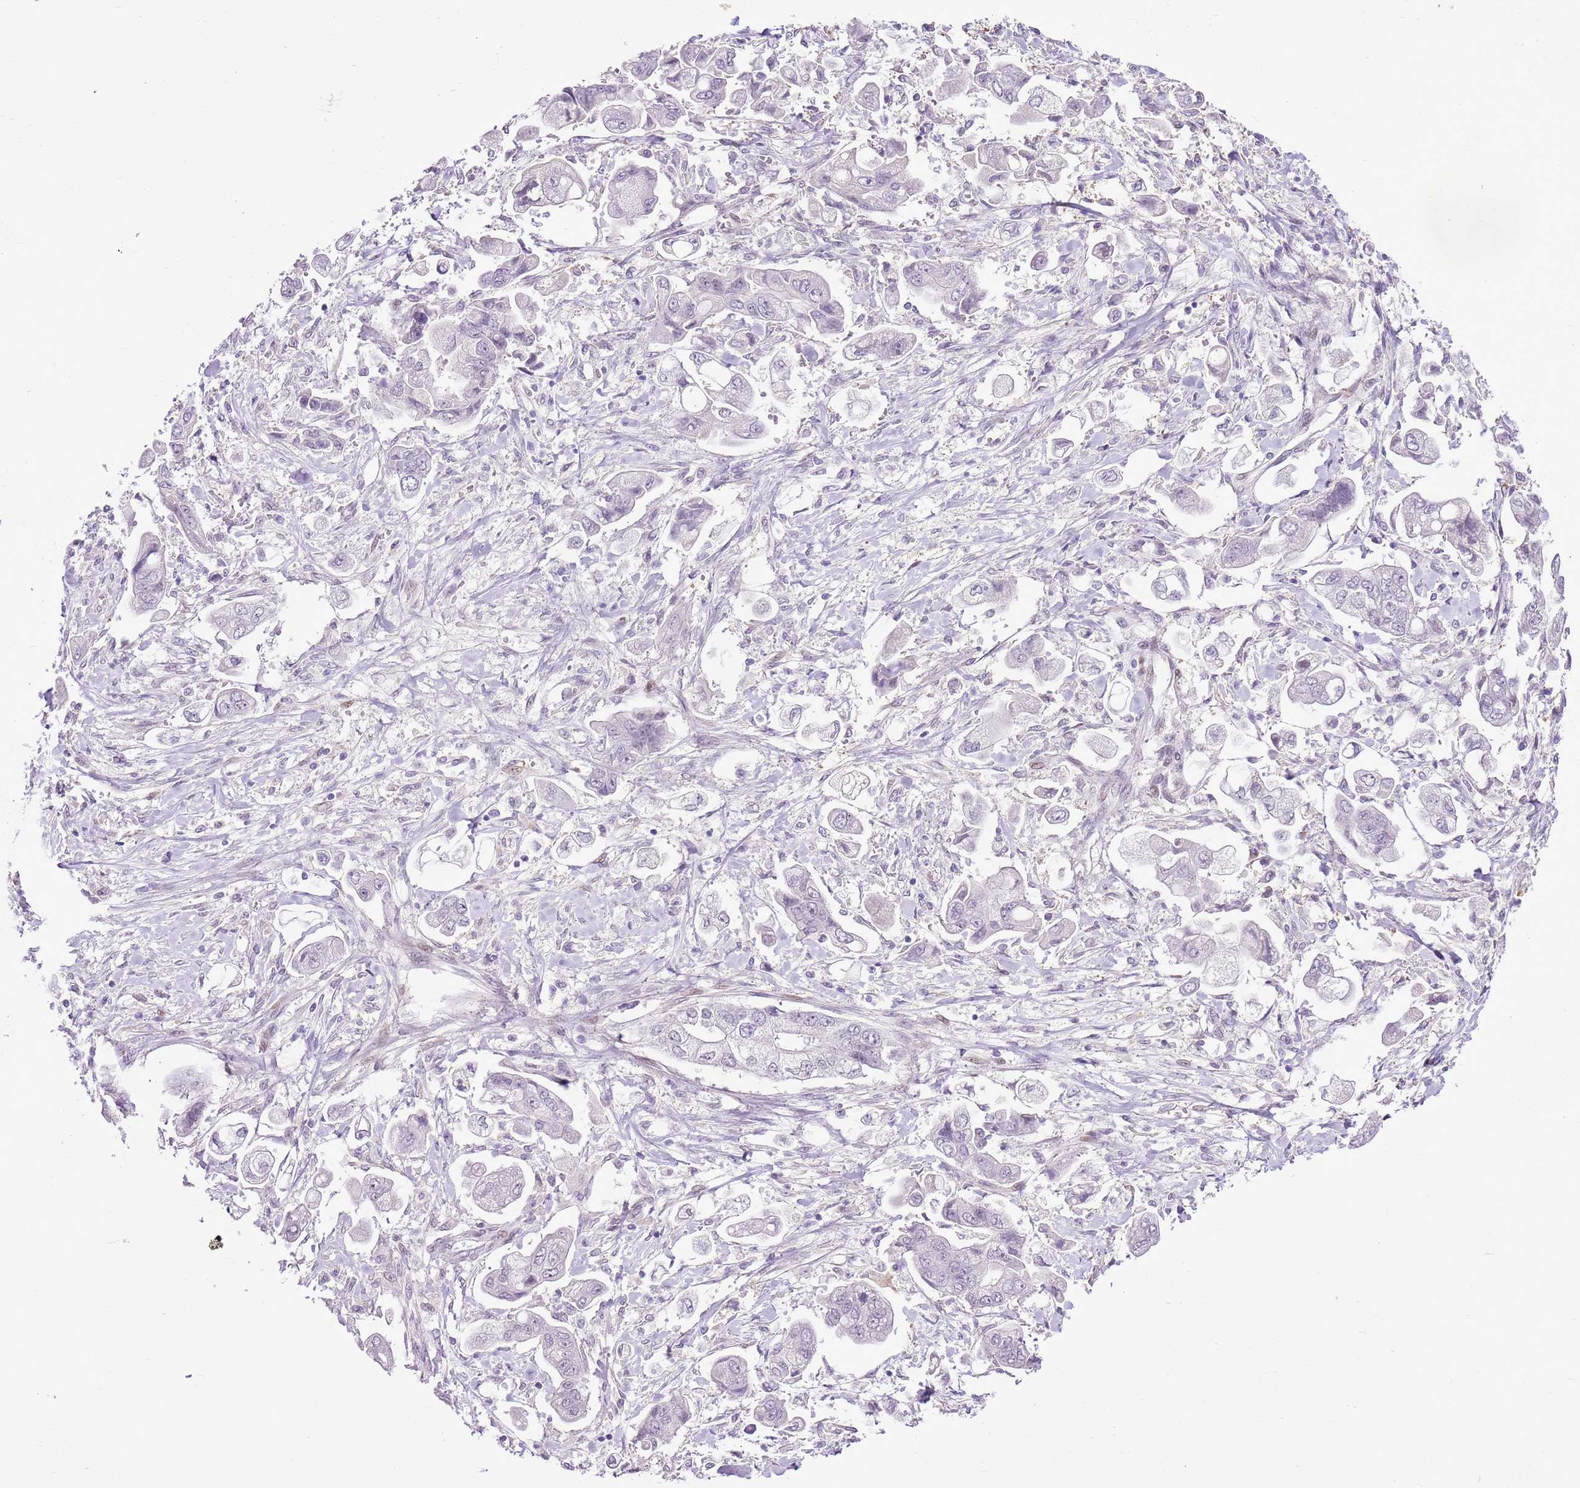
{"staining": {"intensity": "weak", "quantity": "<25%", "location": "nuclear"}, "tissue": "stomach cancer", "cell_type": "Tumor cells", "image_type": "cancer", "snomed": [{"axis": "morphology", "description": "Adenocarcinoma, NOS"}, {"axis": "topography", "description": "Stomach"}], "caption": "The immunohistochemistry histopathology image has no significant positivity in tumor cells of stomach cancer (adenocarcinoma) tissue. The staining is performed using DAB (3,3'-diaminobenzidine) brown chromogen with nuclei counter-stained in using hematoxylin.", "gene": "NACC2", "patient": {"sex": "male", "age": 62}}